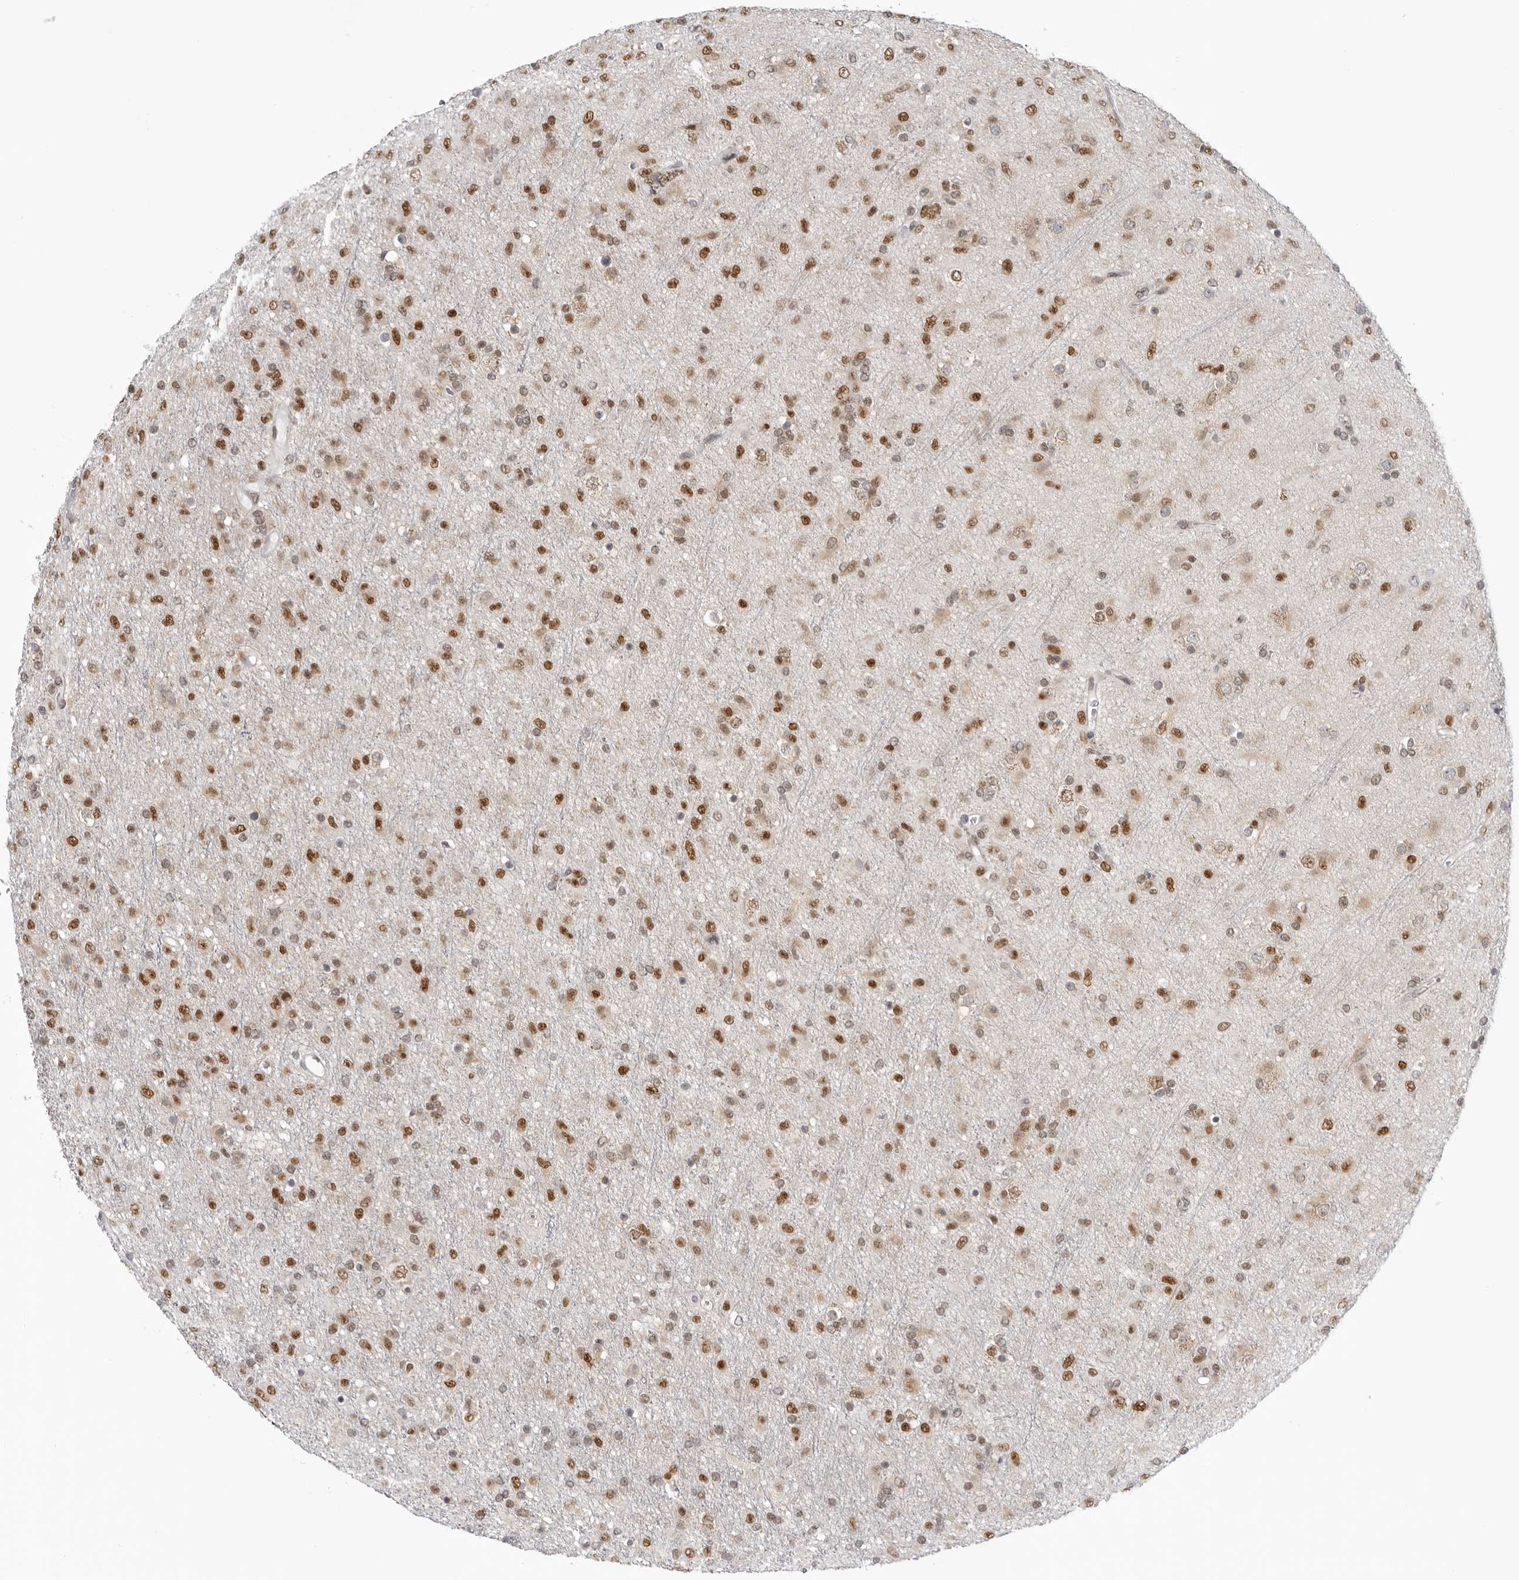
{"staining": {"intensity": "moderate", "quantity": ">75%", "location": "nuclear"}, "tissue": "glioma", "cell_type": "Tumor cells", "image_type": "cancer", "snomed": [{"axis": "morphology", "description": "Glioma, malignant, Low grade"}, {"axis": "topography", "description": "Brain"}], "caption": "A high-resolution micrograph shows IHC staining of glioma, which shows moderate nuclear staining in about >75% of tumor cells. Using DAB (3,3'-diaminobenzidine) (brown) and hematoxylin (blue) stains, captured at high magnification using brightfield microscopy.", "gene": "RPA2", "patient": {"sex": "male", "age": 65}}